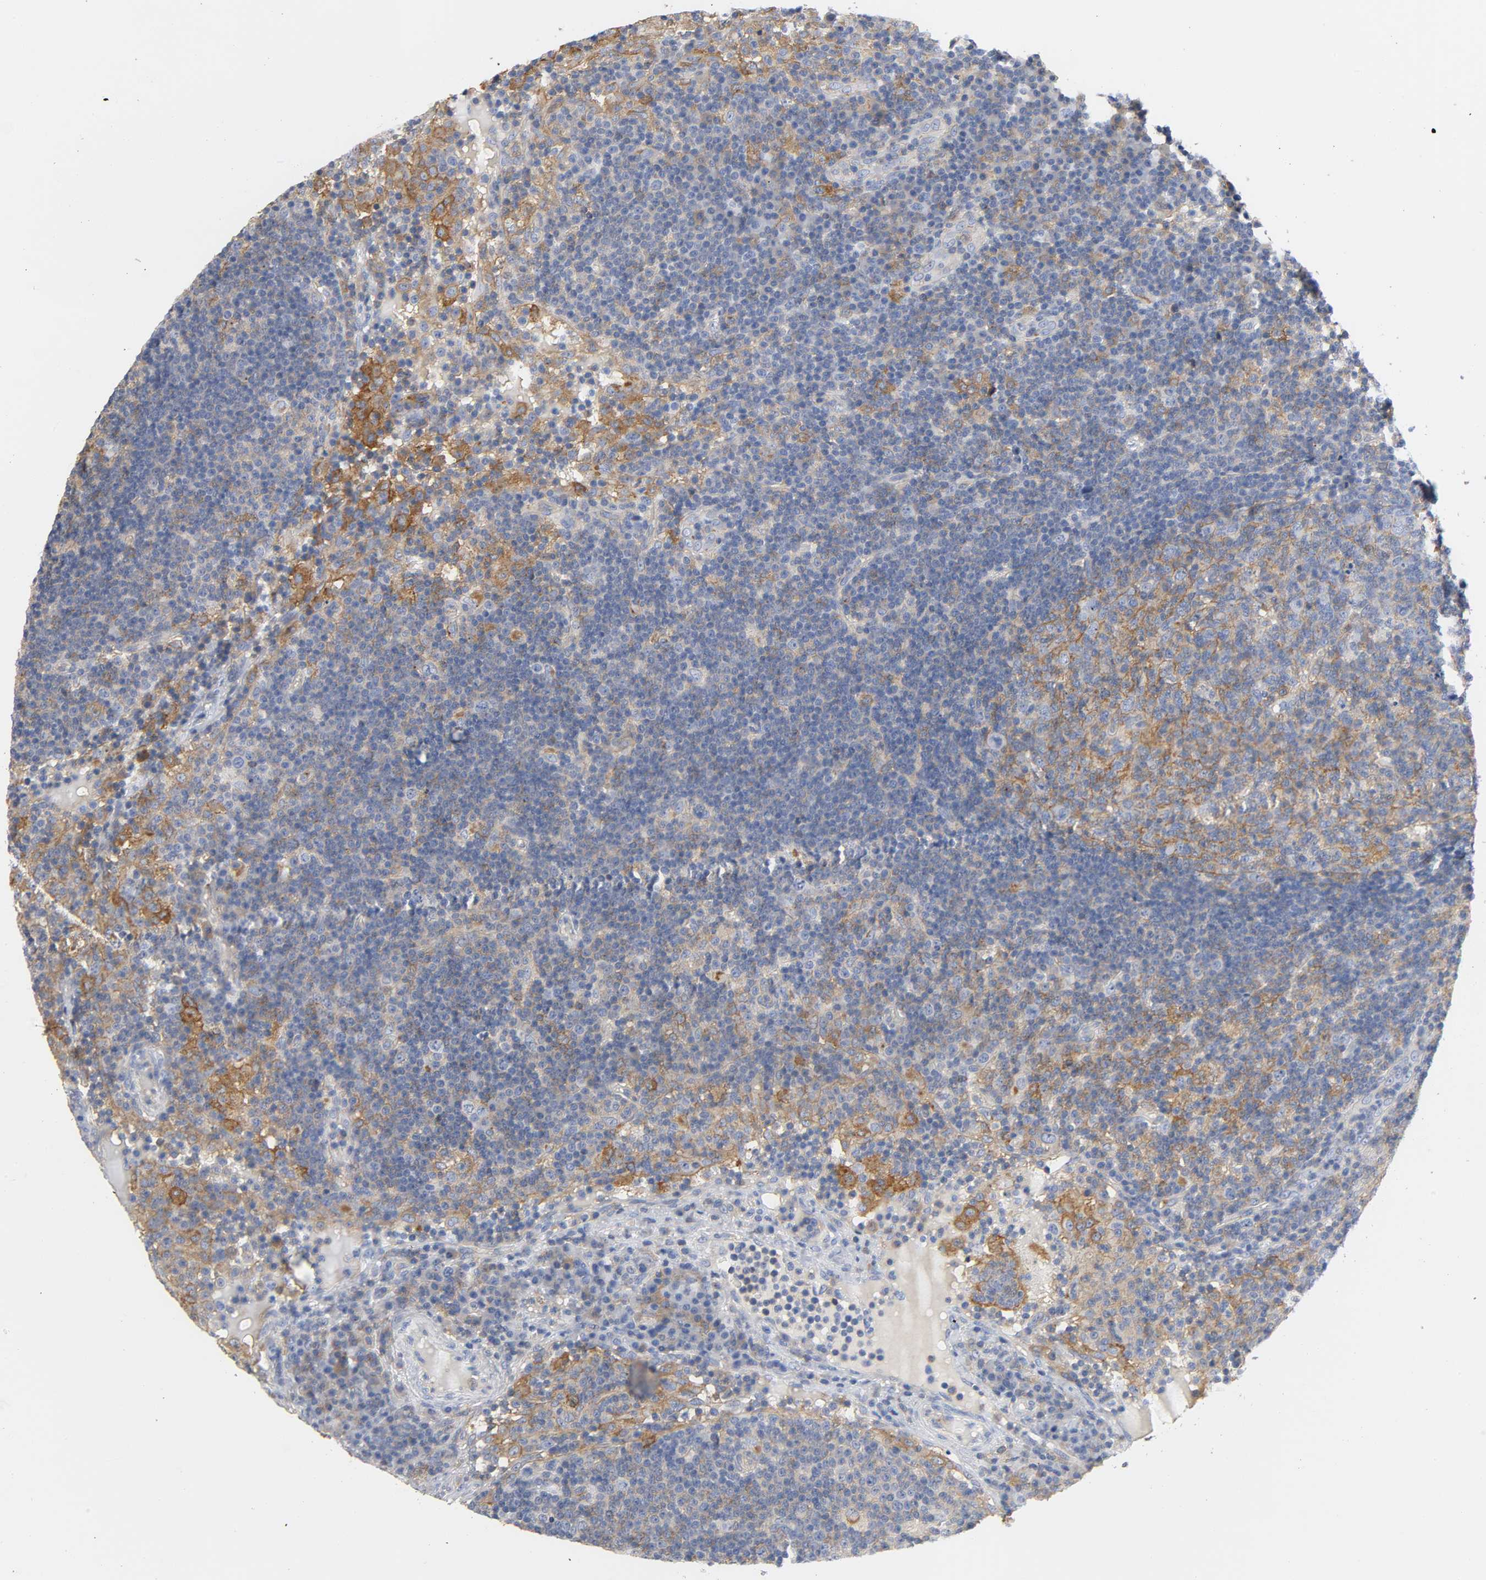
{"staining": {"intensity": "weak", "quantity": "25%-75%", "location": "cytoplasmic/membranous"}, "tissue": "lymph node", "cell_type": "Germinal center cells", "image_type": "normal", "snomed": [{"axis": "morphology", "description": "Normal tissue, NOS"}, {"axis": "morphology", "description": "Squamous cell carcinoma, metastatic, NOS"}, {"axis": "topography", "description": "Lymph node"}], "caption": "The immunohistochemical stain labels weak cytoplasmic/membranous expression in germinal center cells of unremarkable lymph node. The protein of interest is shown in brown color, while the nuclei are stained blue.", "gene": "SRC", "patient": {"sex": "female", "age": 53}}